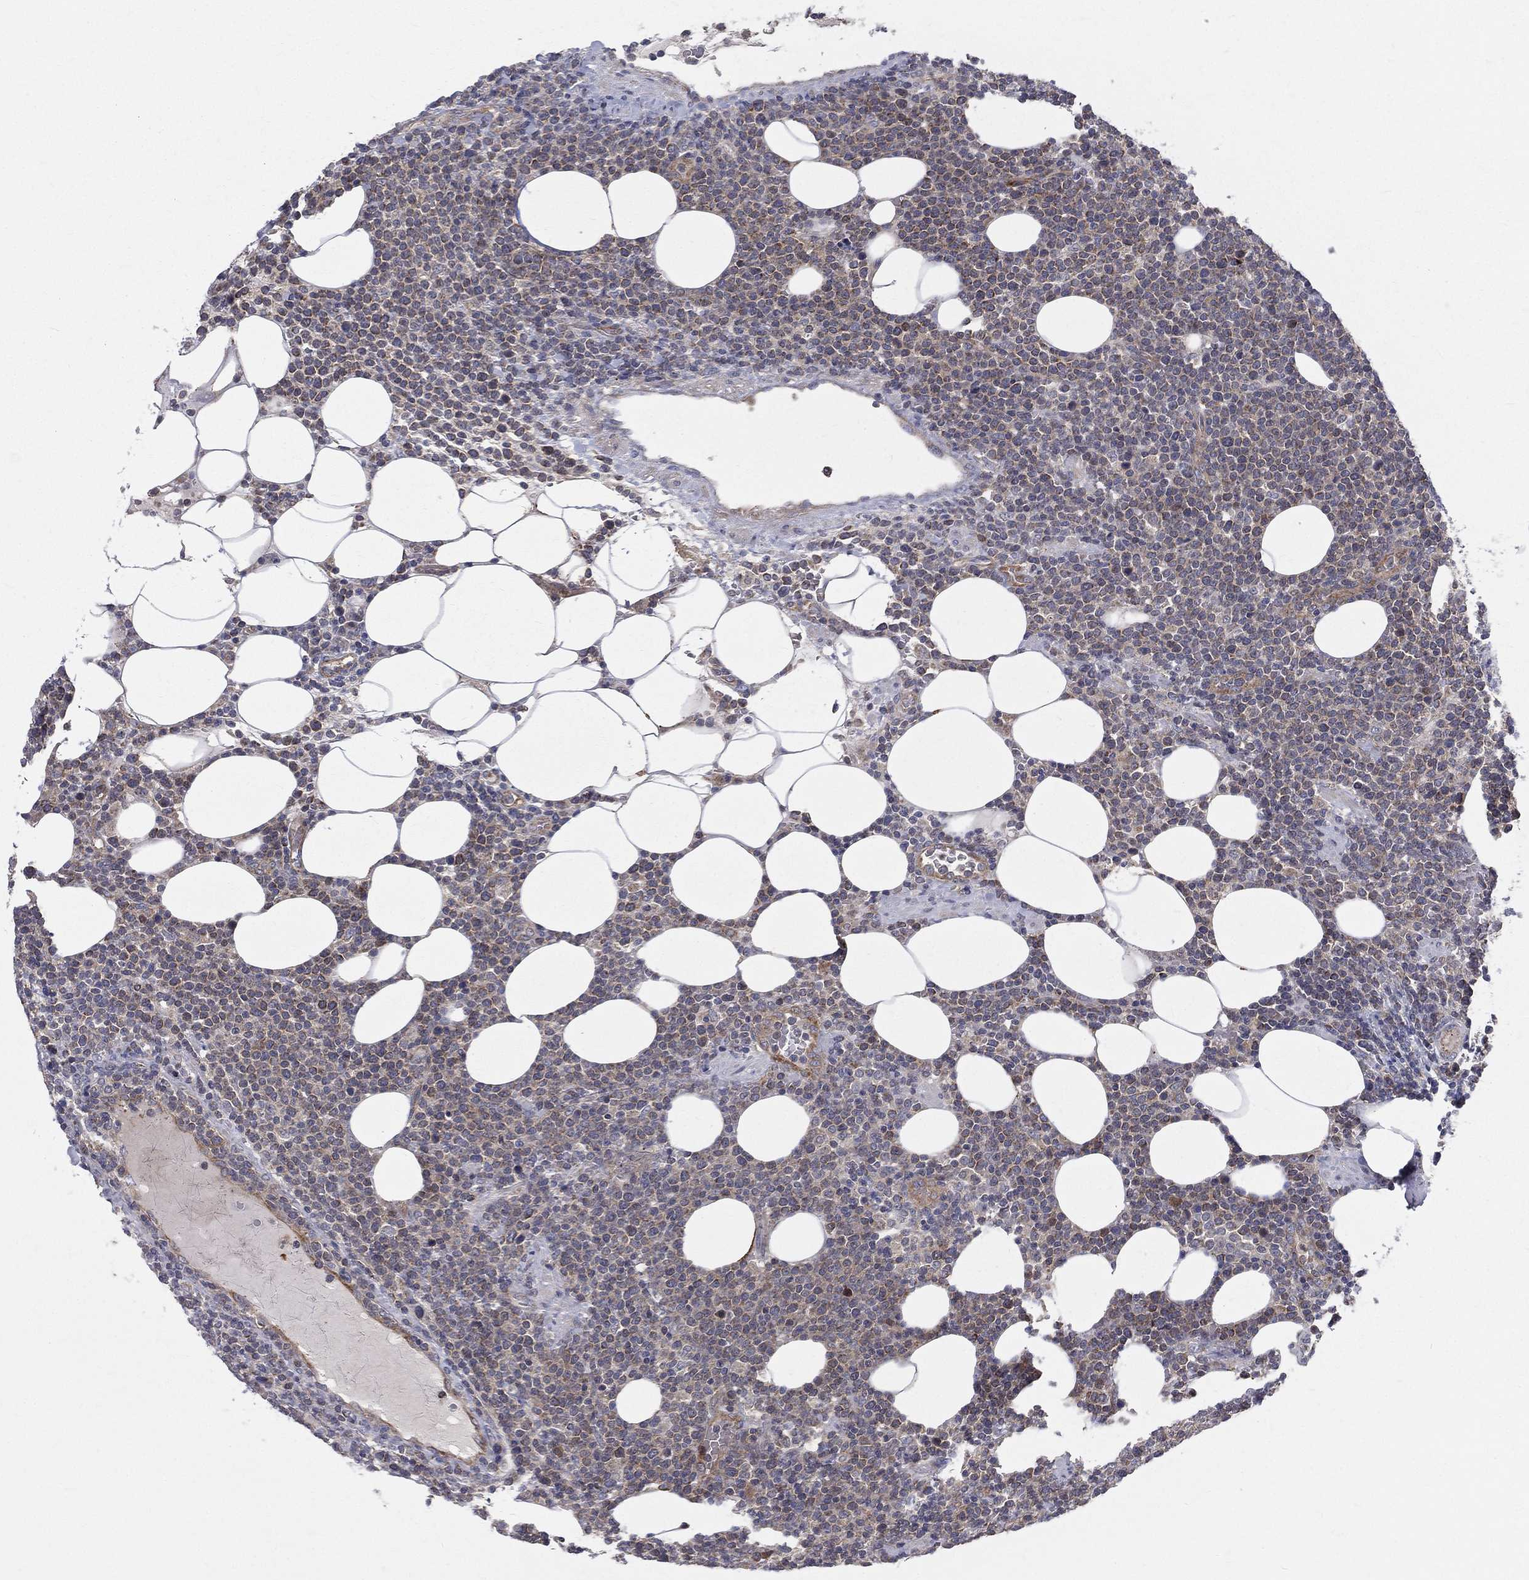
{"staining": {"intensity": "moderate", "quantity": "<25%", "location": "cytoplasmic/membranous"}, "tissue": "lymphoma", "cell_type": "Tumor cells", "image_type": "cancer", "snomed": [{"axis": "morphology", "description": "Malignant lymphoma, non-Hodgkin's type, High grade"}, {"axis": "topography", "description": "Lymph node"}], "caption": "The histopathology image exhibits staining of high-grade malignant lymphoma, non-Hodgkin's type, revealing moderate cytoplasmic/membranous protein positivity (brown color) within tumor cells.", "gene": "POMZP3", "patient": {"sex": "male", "age": 61}}